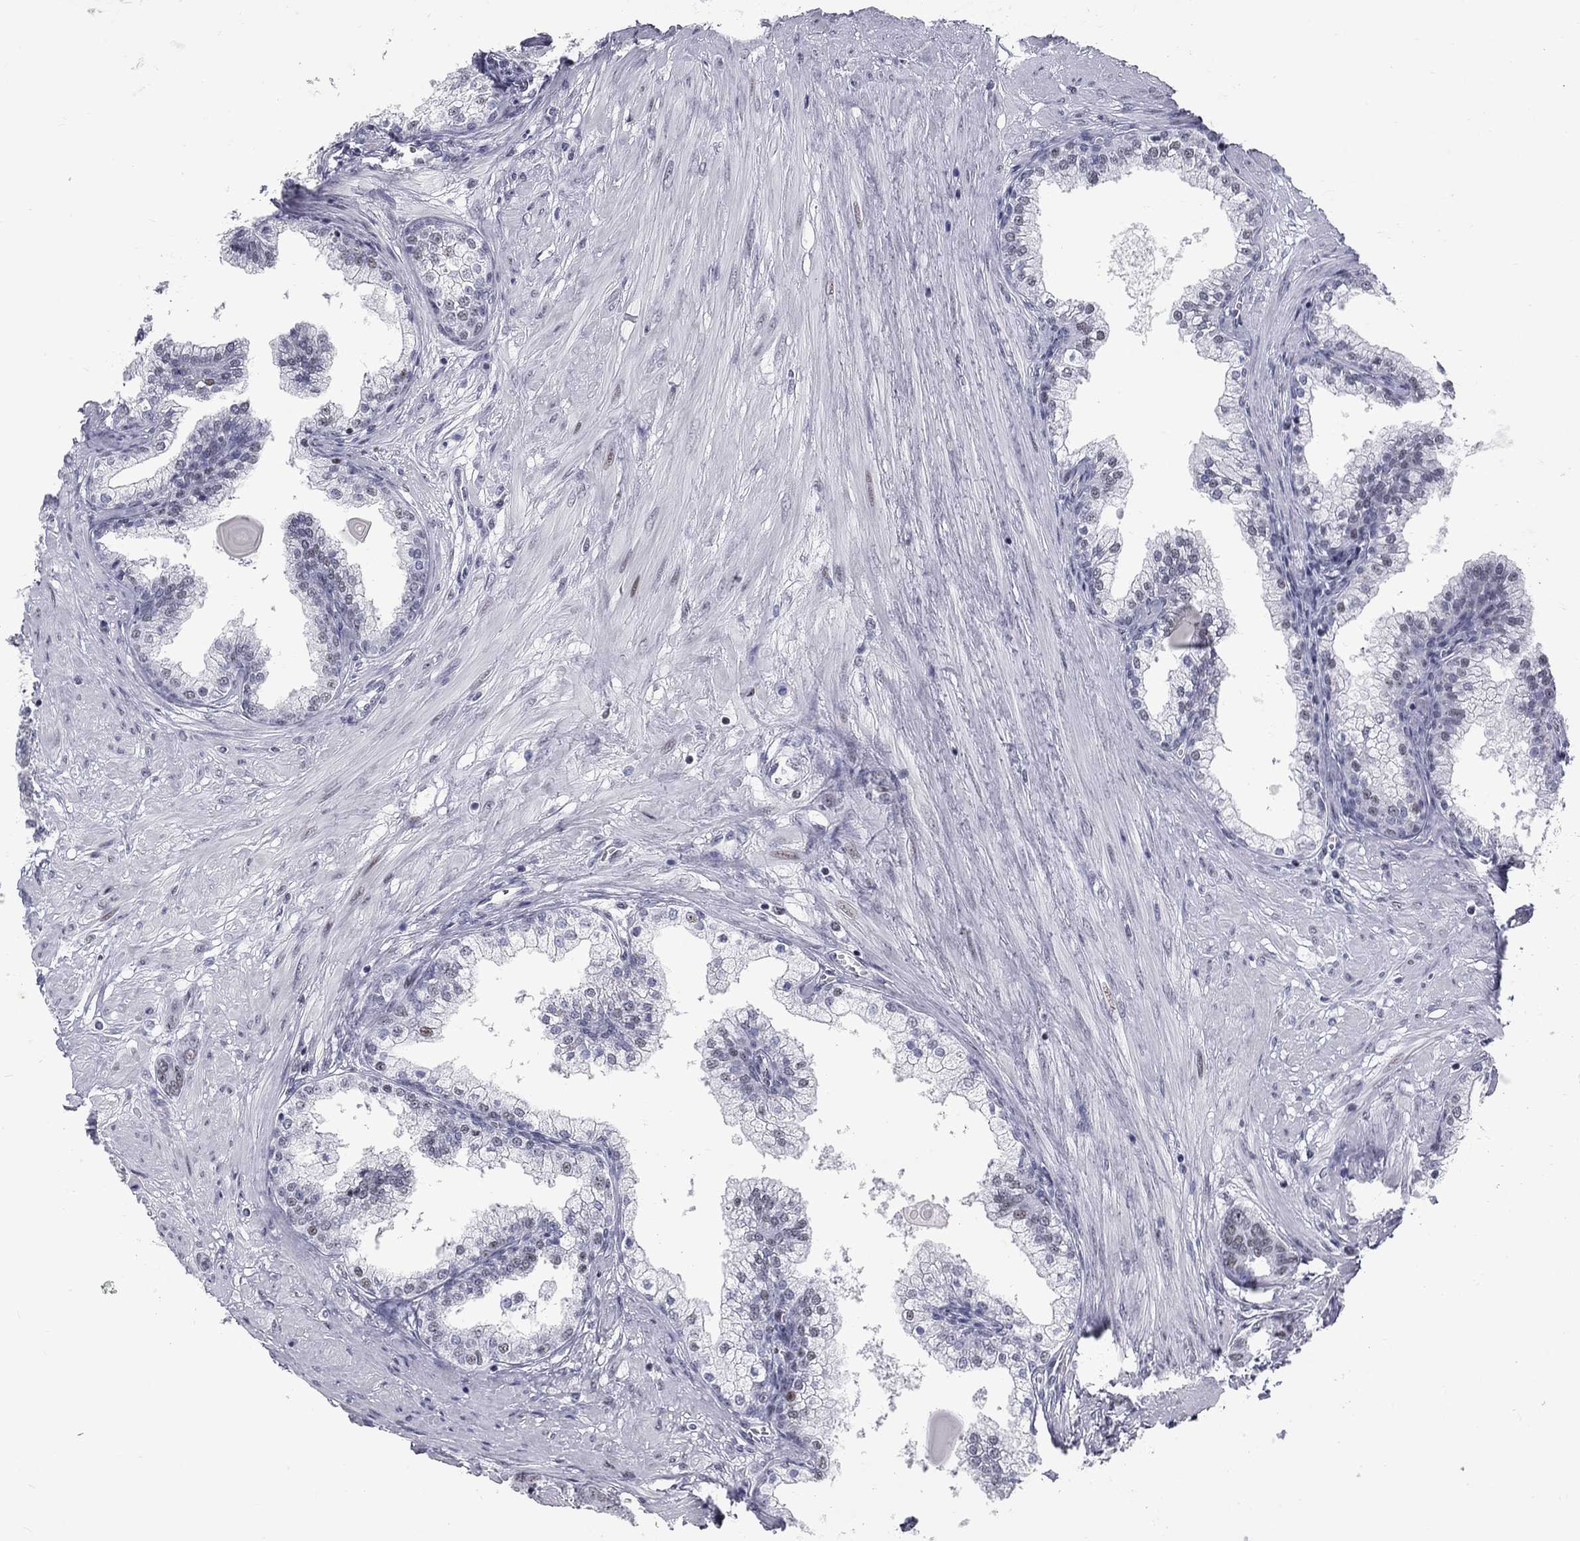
{"staining": {"intensity": "negative", "quantity": "none", "location": "none"}, "tissue": "prostate cancer", "cell_type": "Tumor cells", "image_type": "cancer", "snomed": [{"axis": "morphology", "description": "Adenocarcinoma, NOS"}, {"axis": "topography", "description": "Prostate"}], "caption": "Prostate cancer was stained to show a protein in brown. There is no significant expression in tumor cells. (Stains: DAB (3,3'-diaminobenzidine) IHC with hematoxylin counter stain, Microscopy: brightfield microscopy at high magnification).", "gene": "ASF1B", "patient": {"sex": "male", "age": 67}}